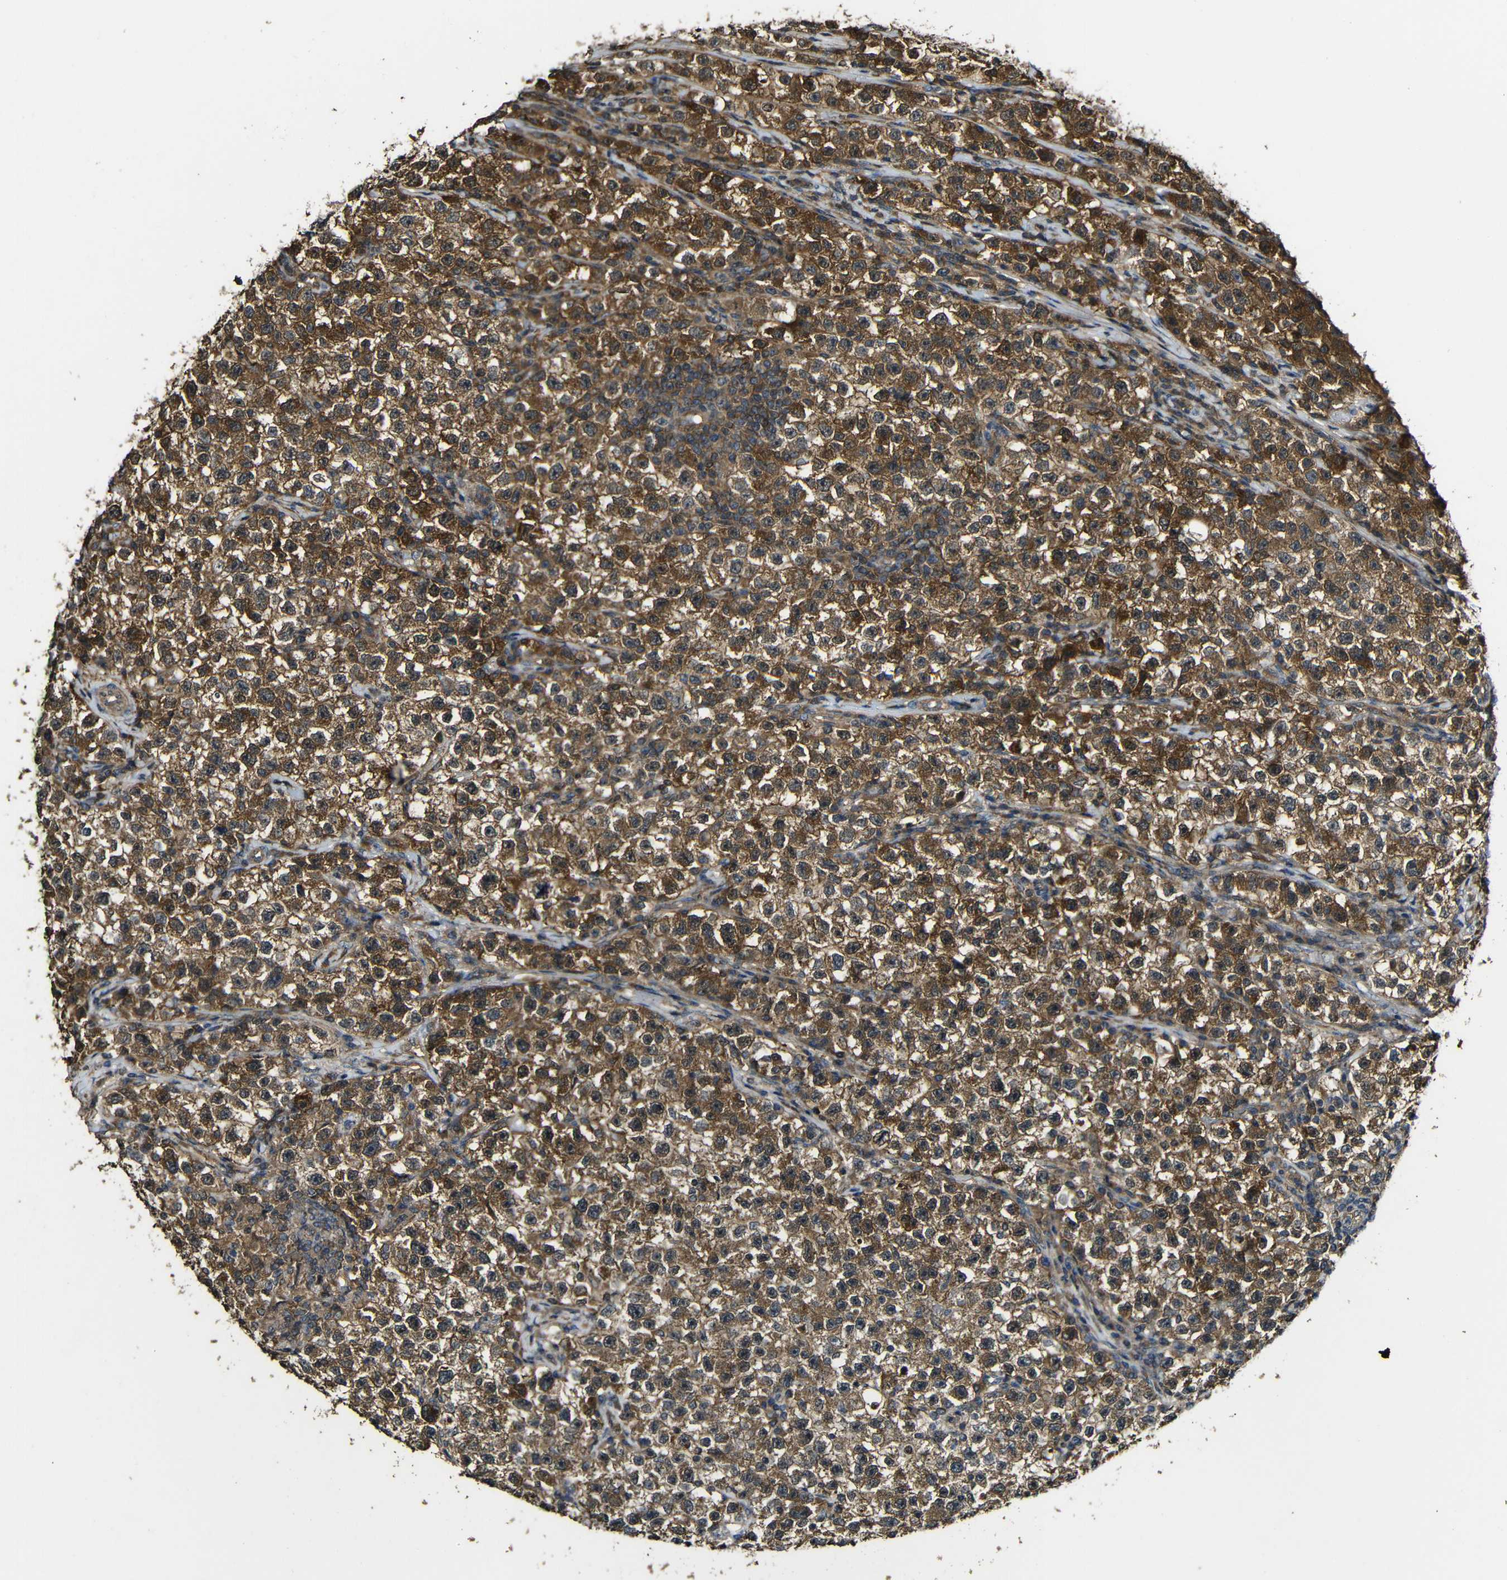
{"staining": {"intensity": "strong", "quantity": ">75%", "location": "cytoplasmic/membranous"}, "tissue": "testis cancer", "cell_type": "Tumor cells", "image_type": "cancer", "snomed": [{"axis": "morphology", "description": "Seminoma, NOS"}, {"axis": "topography", "description": "Testis"}], "caption": "Immunohistochemistry (DAB) staining of seminoma (testis) demonstrates strong cytoplasmic/membranous protein positivity in about >75% of tumor cells. The staining is performed using DAB brown chromogen to label protein expression. The nuclei are counter-stained blue using hematoxylin.", "gene": "CASP8", "patient": {"sex": "male", "age": 22}}